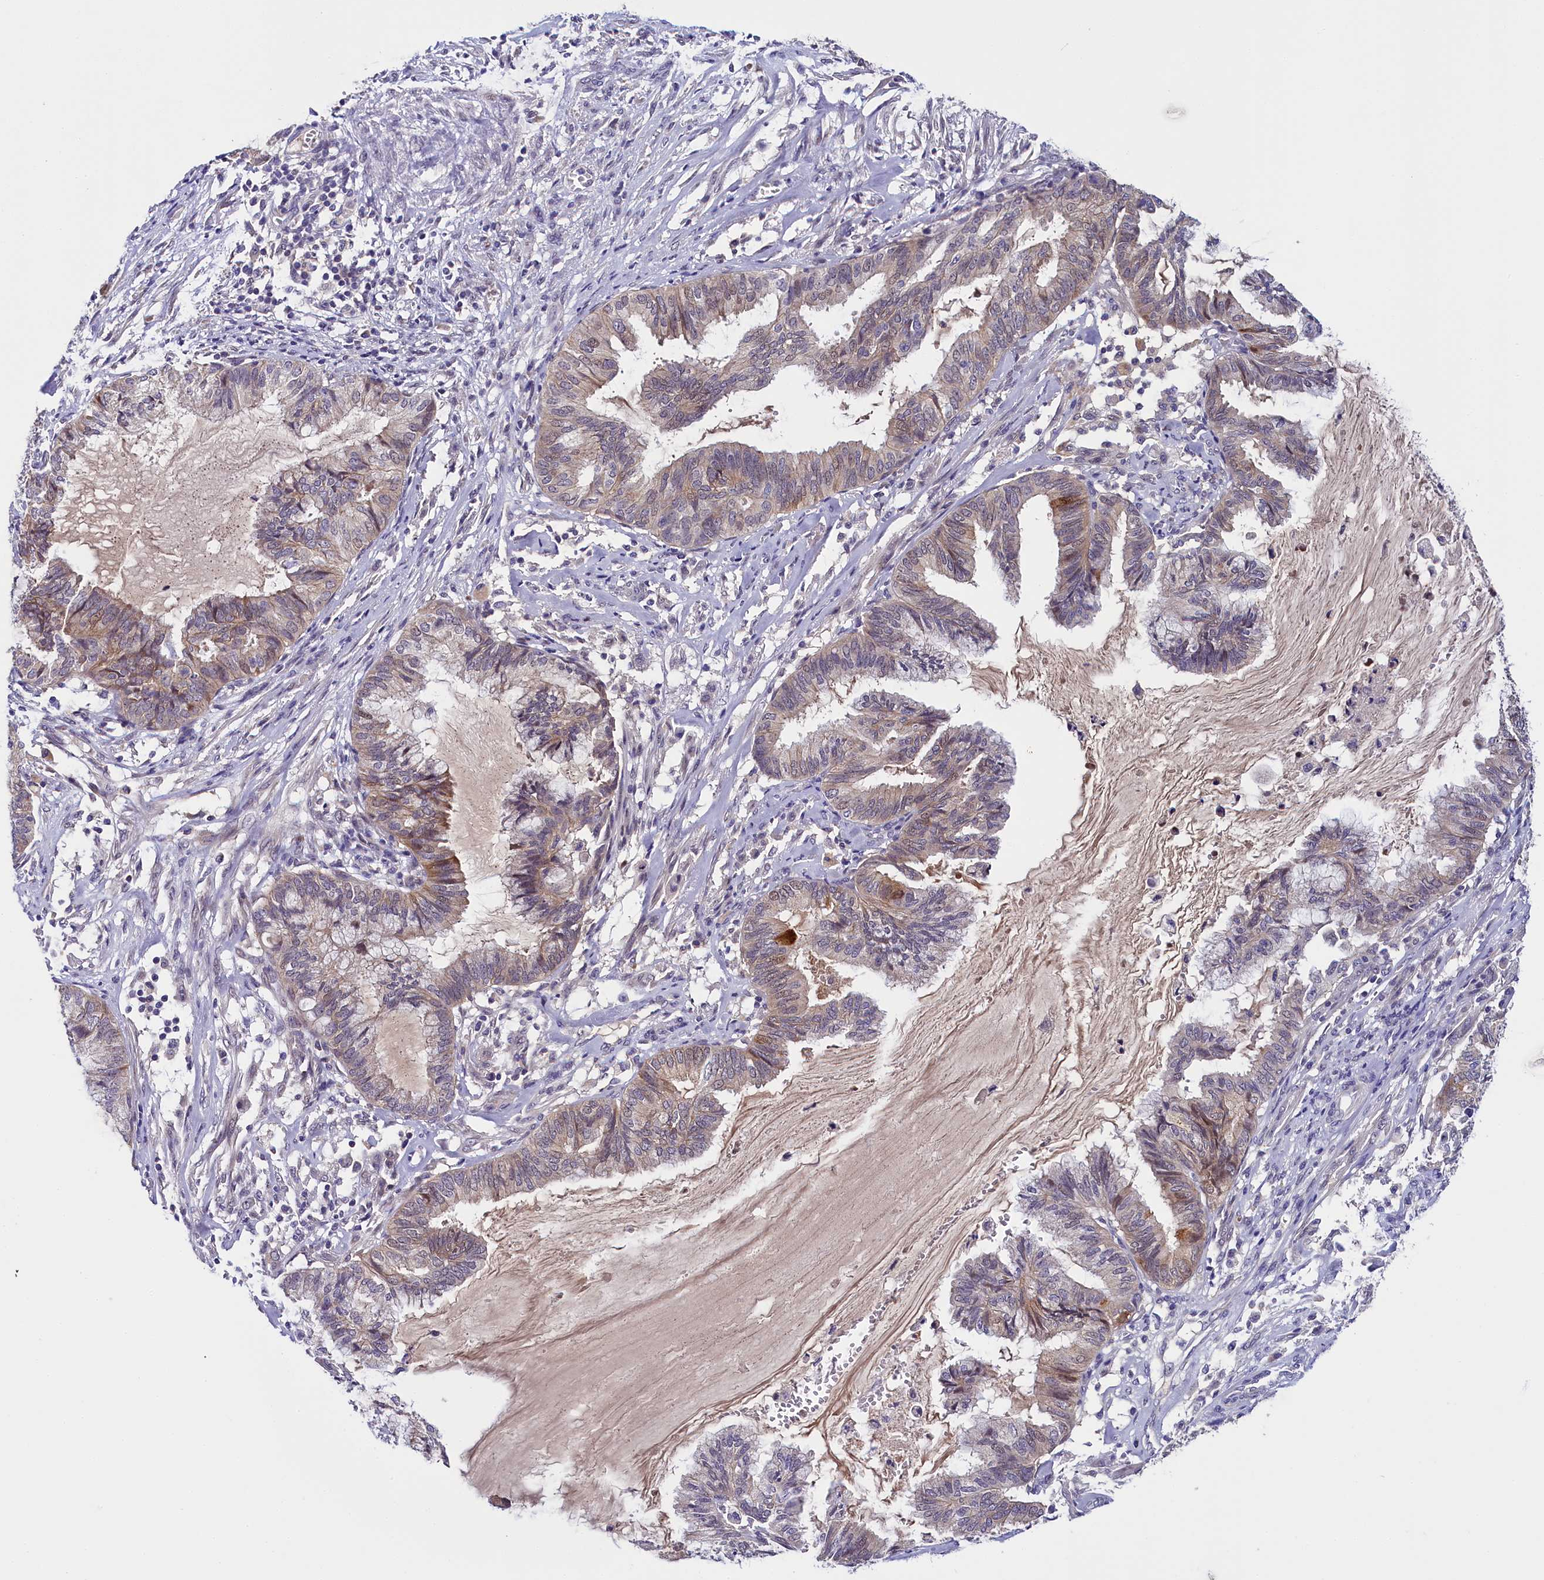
{"staining": {"intensity": "weak", "quantity": "<25%", "location": "cytoplasmic/membranous"}, "tissue": "endometrial cancer", "cell_type": "Tumor cells", "image_type": "cancer", "snomed": [{"axis": "morphology", "description": "Adenocarcinoma, NOS"}, {"axis": "topography", "description": "Endometrium"}], "caption": "An IHC photomicrograph of adenocarcinoma (endometrial) is shown. There is no staining in tumor cells of adenocarcinoma (endometrial).", "gene": "ENKD1", "patient": {"sex": "female", "age": 86}}